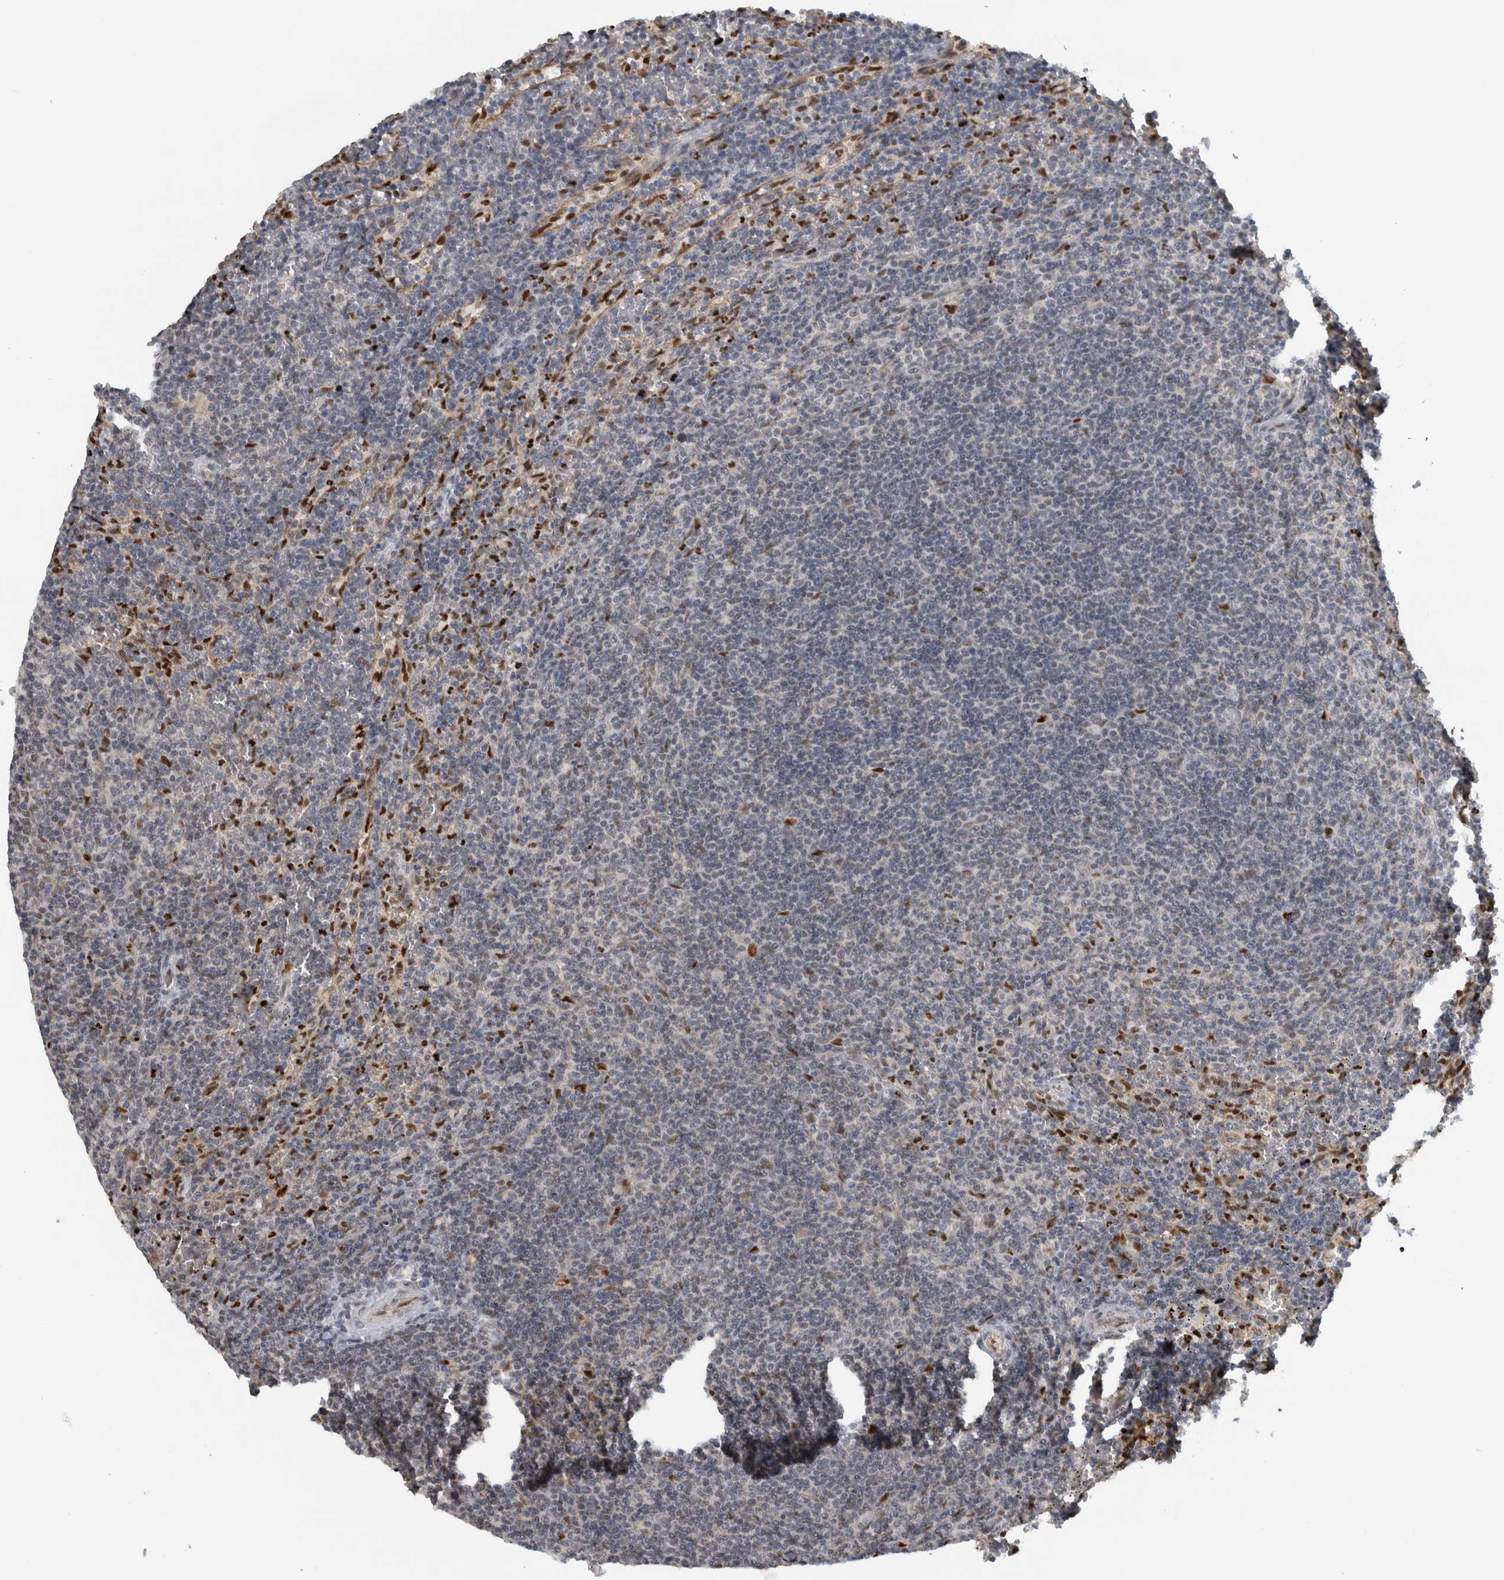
{"staining": {"intensity": "negative", "quantity": "none", "location": "none"}, "tissue": "lymphoma", "cell_type": "Tumor cells", "image_type": "cancer", "snomed": [{"axis": "morphology", "description": "Malignant lymphoma, non-Hodgkin's type, Low grade"}, {"axis": "topography", "description": "Spleen"}], "caption": "IHC histopathology image of neoplastic tissue: malignant lymphoma, non-Hodgkin's type (low-grade) stained with DAB (3,3'-diaminobenzidine) displays no significant protein expression in tumor cells. (DAB immunohistochemistry (IHC), high magnification).", "gene": "ADPRM", "patient": {"sex": "female", "age": 50}}